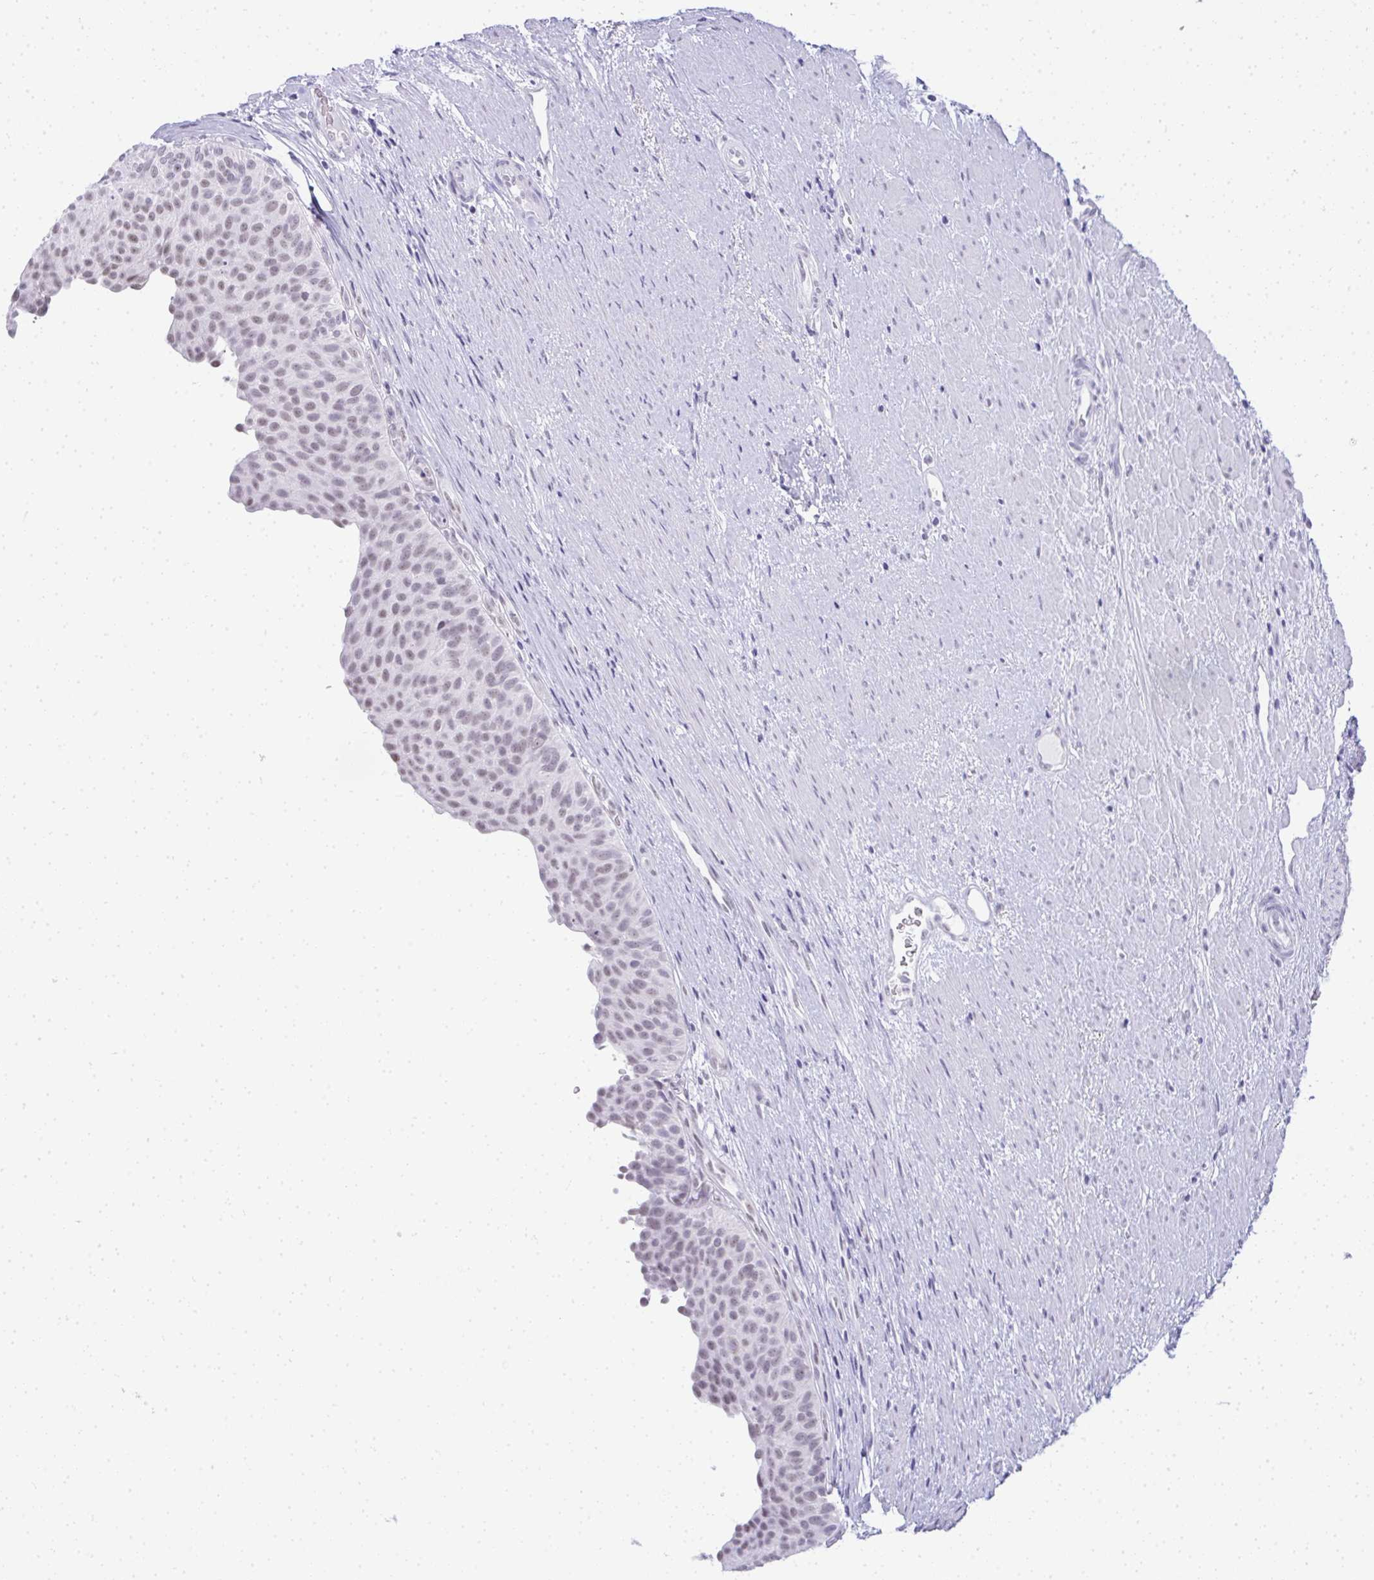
{"staining": {"intensity": "moderate", "quantity": "25%-75%", "location": "nuclear"}, "tissue": "urinary bladder", "cell_type": "Urothelial cells", "image_type": "normal", "snomed": [{"axis": "morphology", "description": "Normal tissue, NOS"}, {"axis": "topography", "description": "Urinary bladder"}, {"axis": "topography", "description": "Prostate"}], "caption": "IHC photomicrograph of benign human urinary bladder stained for a protein (brown), which displays medium levels of moderate nuclear positivity in approximately 25%-75% of urothelial cells.", "gene": "PLA2G1B", "patient": {"sex": "male", "age": 77}}